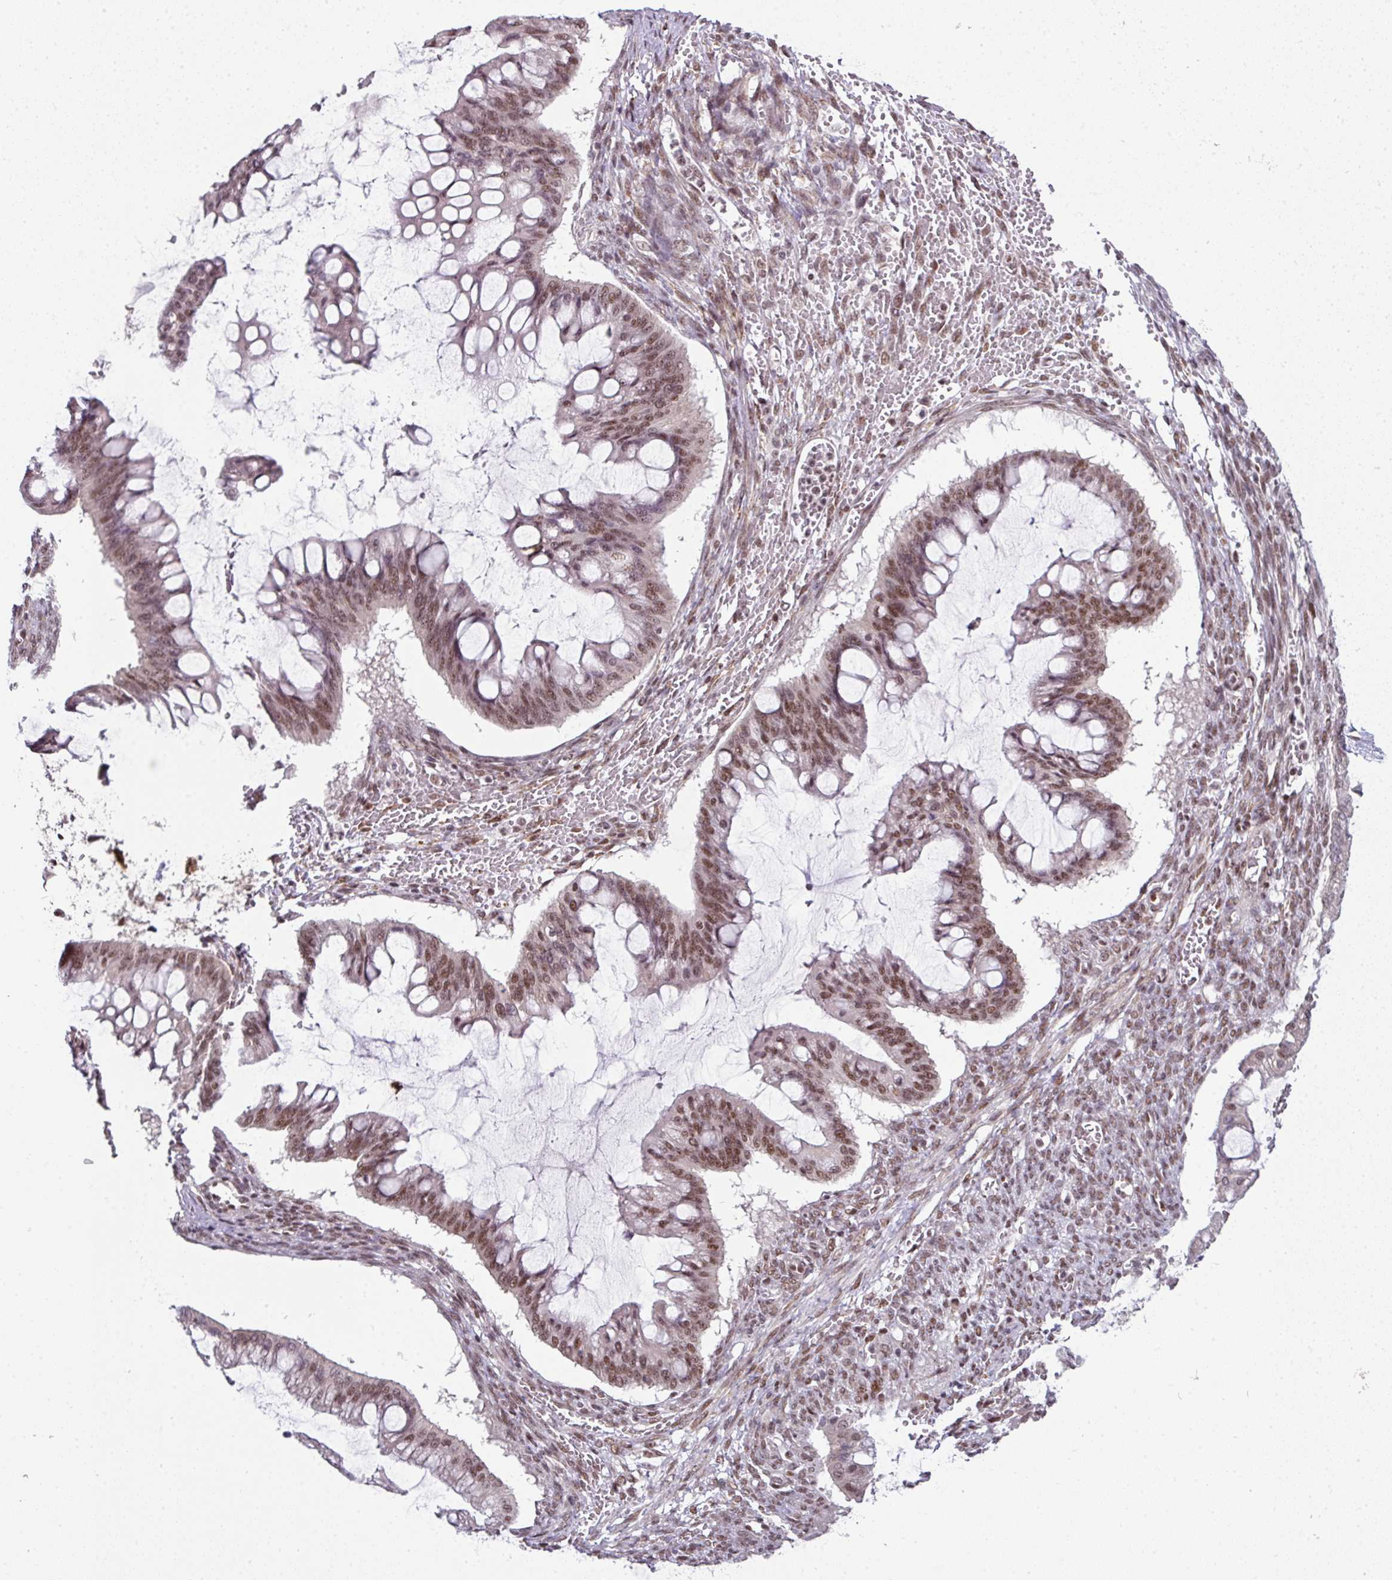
{"staining": {"intensity": "moderate", "quantity": ">75%", "location": "nuclear"}, "tissue": "ovarian cancer", "cell_type": "Tumor cells", "image_type": "cancer", "snomed": [{"axis": "morphology", "description": "Cystadenocarcinoma, mucinous, NOS"}, {"axis": "topography", "description": "Ovary"}], "caption": "Protein analysis of mucinous cystadenocarcinoma (ovarian) tissue reveals moderate nuclear expression in approximately >75% of tumor cells.", "gene": "NFYA", "patient": {"sex": "female", "age": 73}}